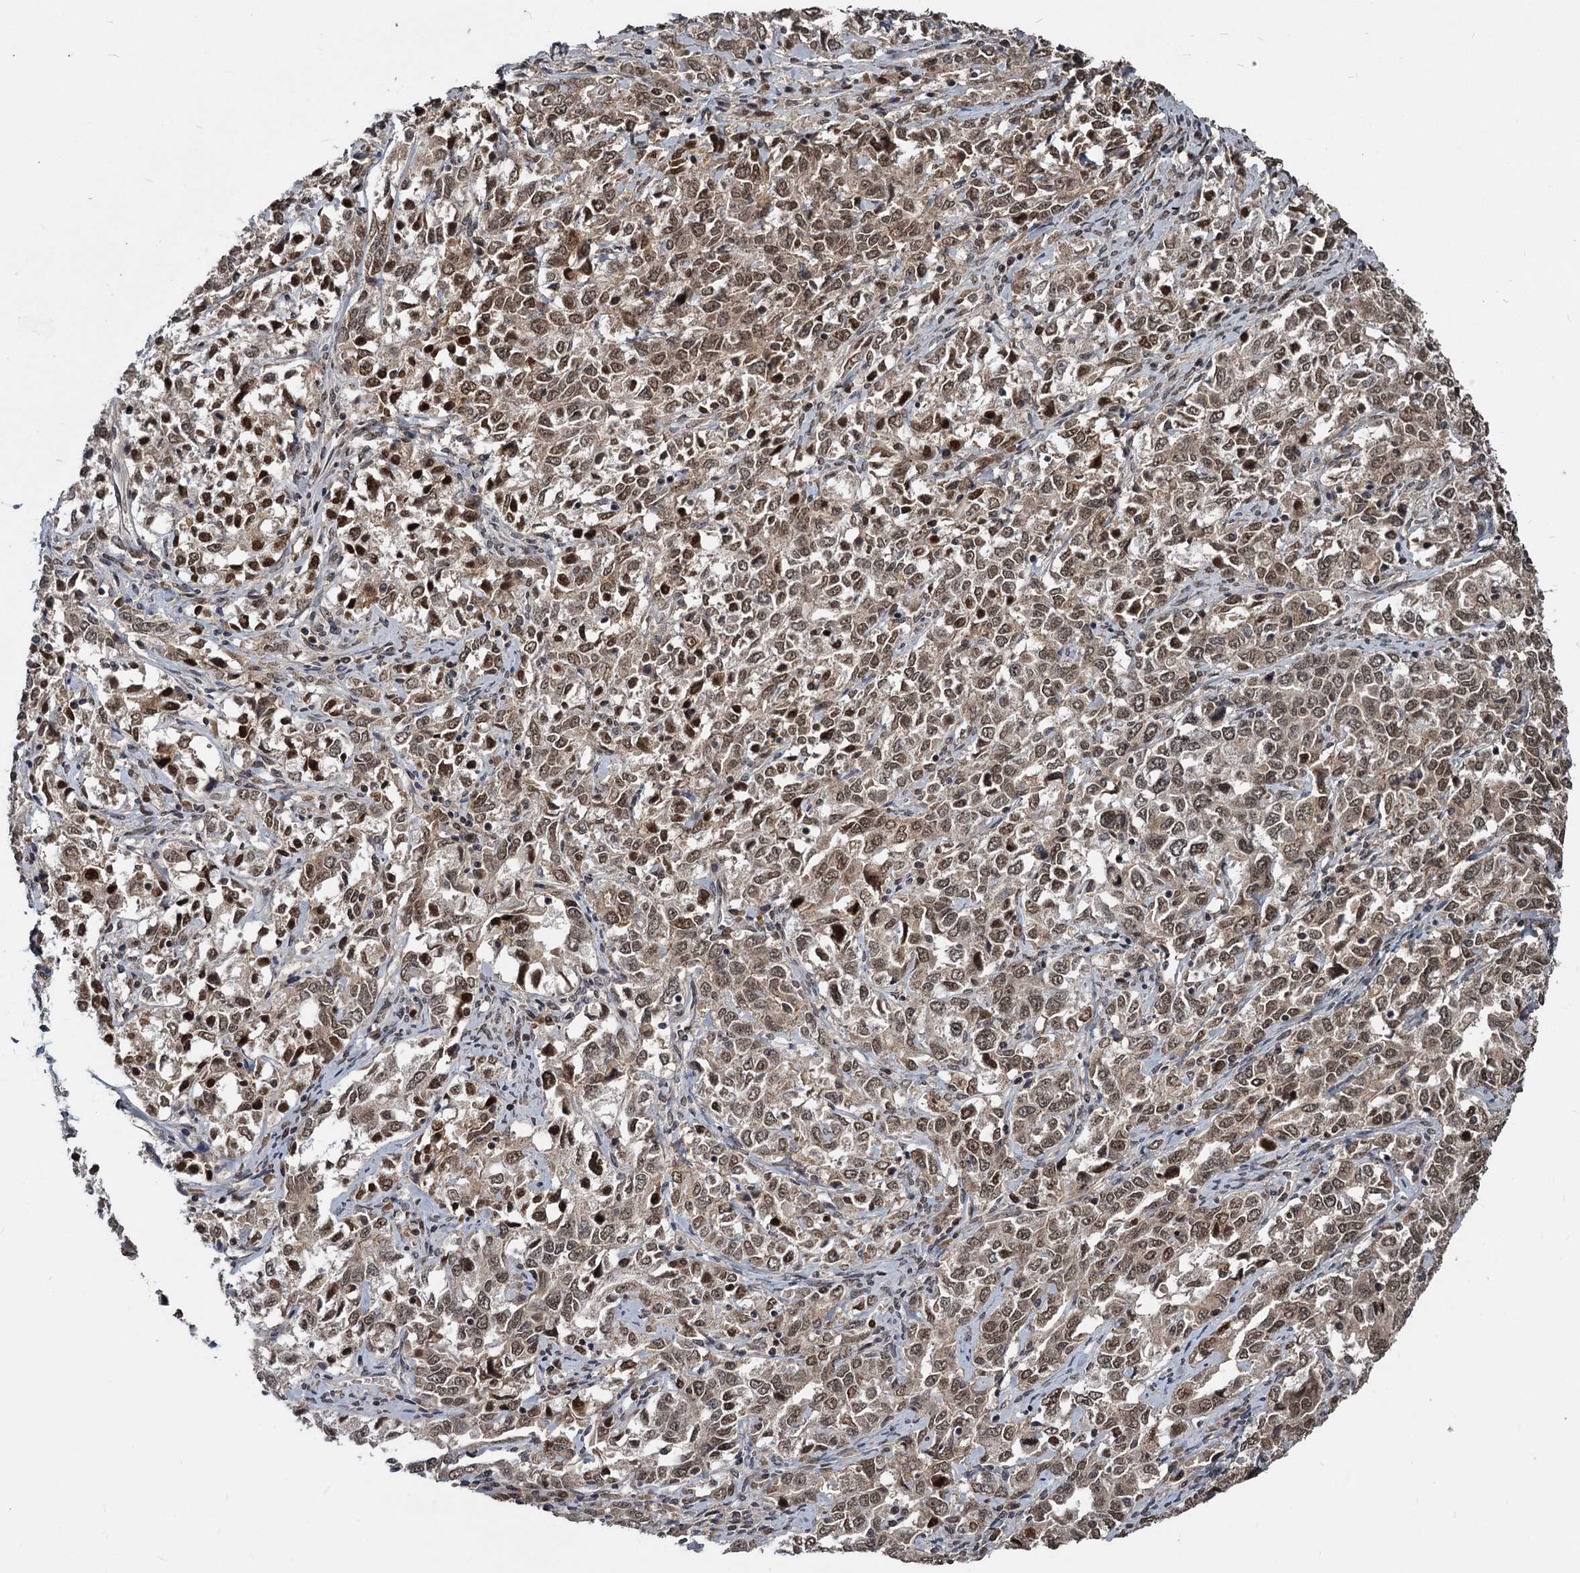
{"staining": {"intensity": "moderate", "quantity": "25%-75%", "location": "cytoplasmic/membranous,nuclear"}, "tissue": "ovarian cancer", "cell_type": "Tumor cells", "image_type": "cancer", "snomed": [{"axis": "morphology", "description": "Carcinoma, endometroid"}, {"axis": "topography", "description": "Ovary"}], "caption": "A photomicrograph of endometroid carcinoma (ovarian) stained for a protein displays moderate cytoplasmic/membranous and nuclear brown staining in tumor cells.", "gene": "FAM216B", "patient": {"sex": "female", "age": 62}}